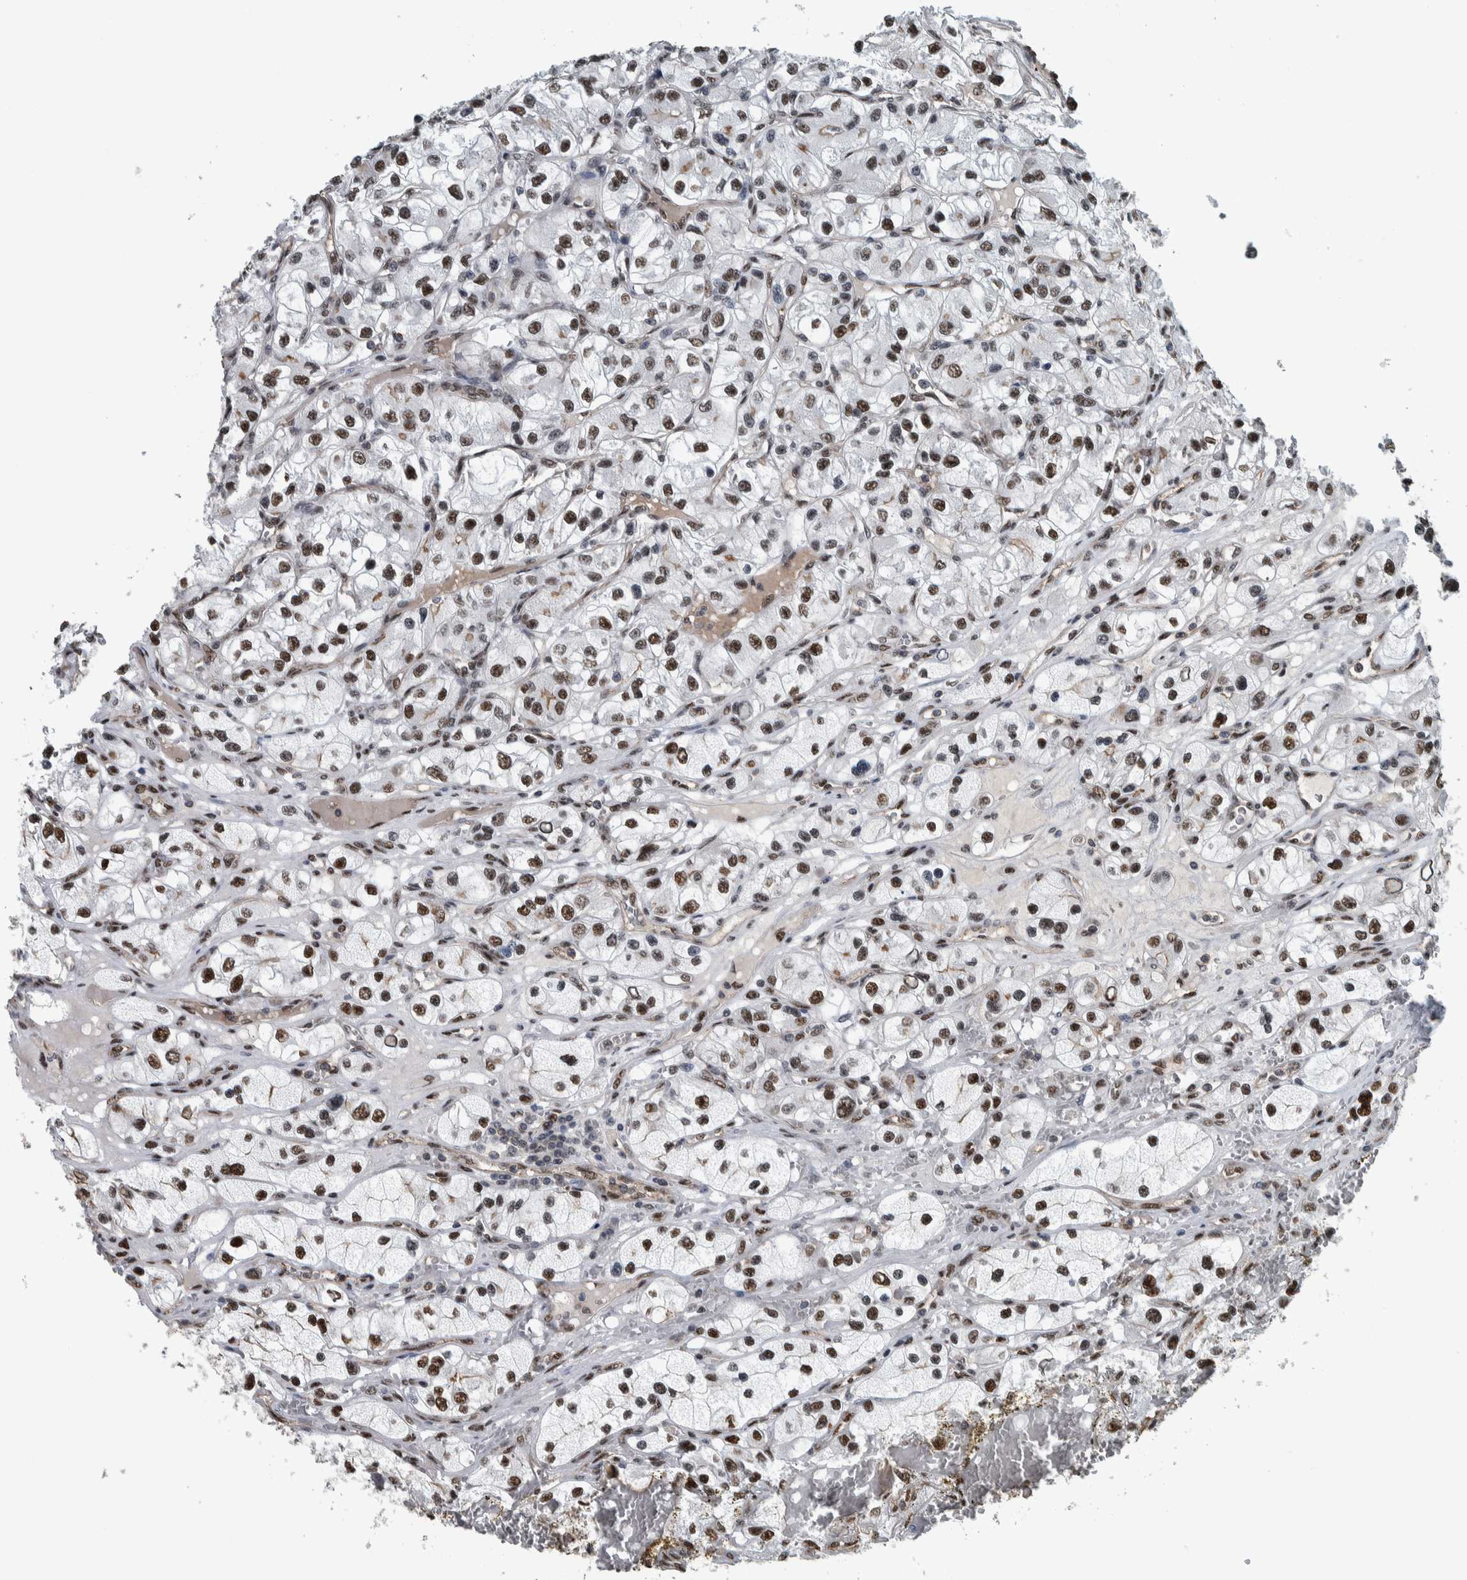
{"staining": {"intensity": "strong", "quantity": ">75%", "location": "nuclear"}, "tissue": "renal cancer", "cell_type": "Tumor cells", "image_type": "cancer", "snomed": [{"axis": "morphology", "description": "Adenocarcinoma, NOS"}, {"axis": "topography", "description": "Kidney"}], "caption": "Immunohistochemistry of adenocarcinoma (renal) shows high levels of strong nuclear staining in about >75% of tumor cells.", "gene": "FAM135B", "patient": {"sex": "female", "age": 57}}